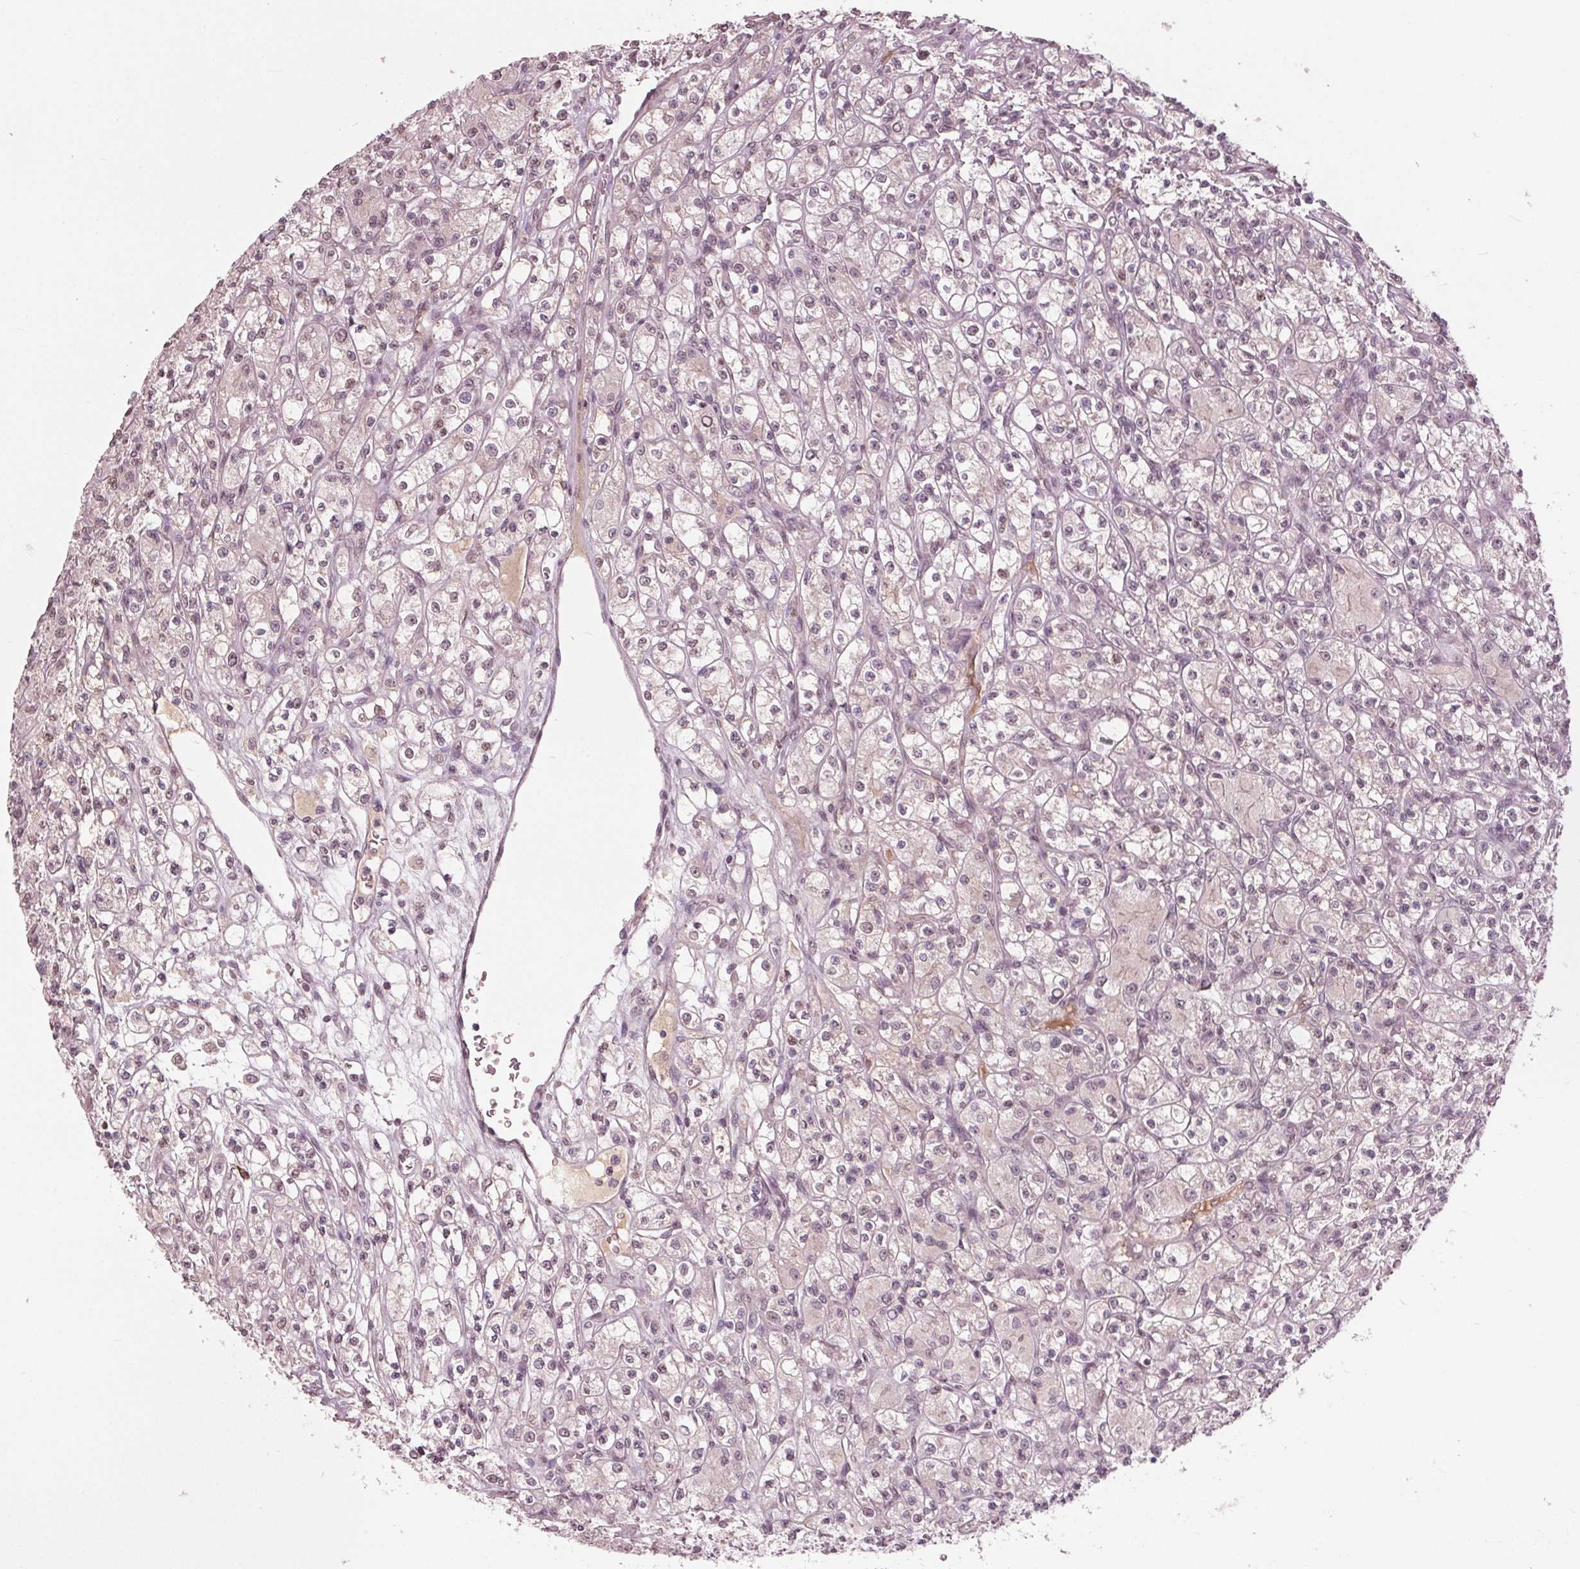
{"staining": {"intensity": "negative", "quantity": "none", "location": "none"}, "tissue": "renal cancer", "cell_type": "Tumor cells", "image_type": "cancer", "snomed": [{"axis": "morphology", "description": "Adenocarcinoma, NOS"}, {"axis": "topography", "description": "Kidney"}], "caption": "Immunohistochemical staining of human renal cancer displays no significant positivity in tumor cells.", "gene": "CXCL16", "patient": {"sex": "female", "age": 70}}